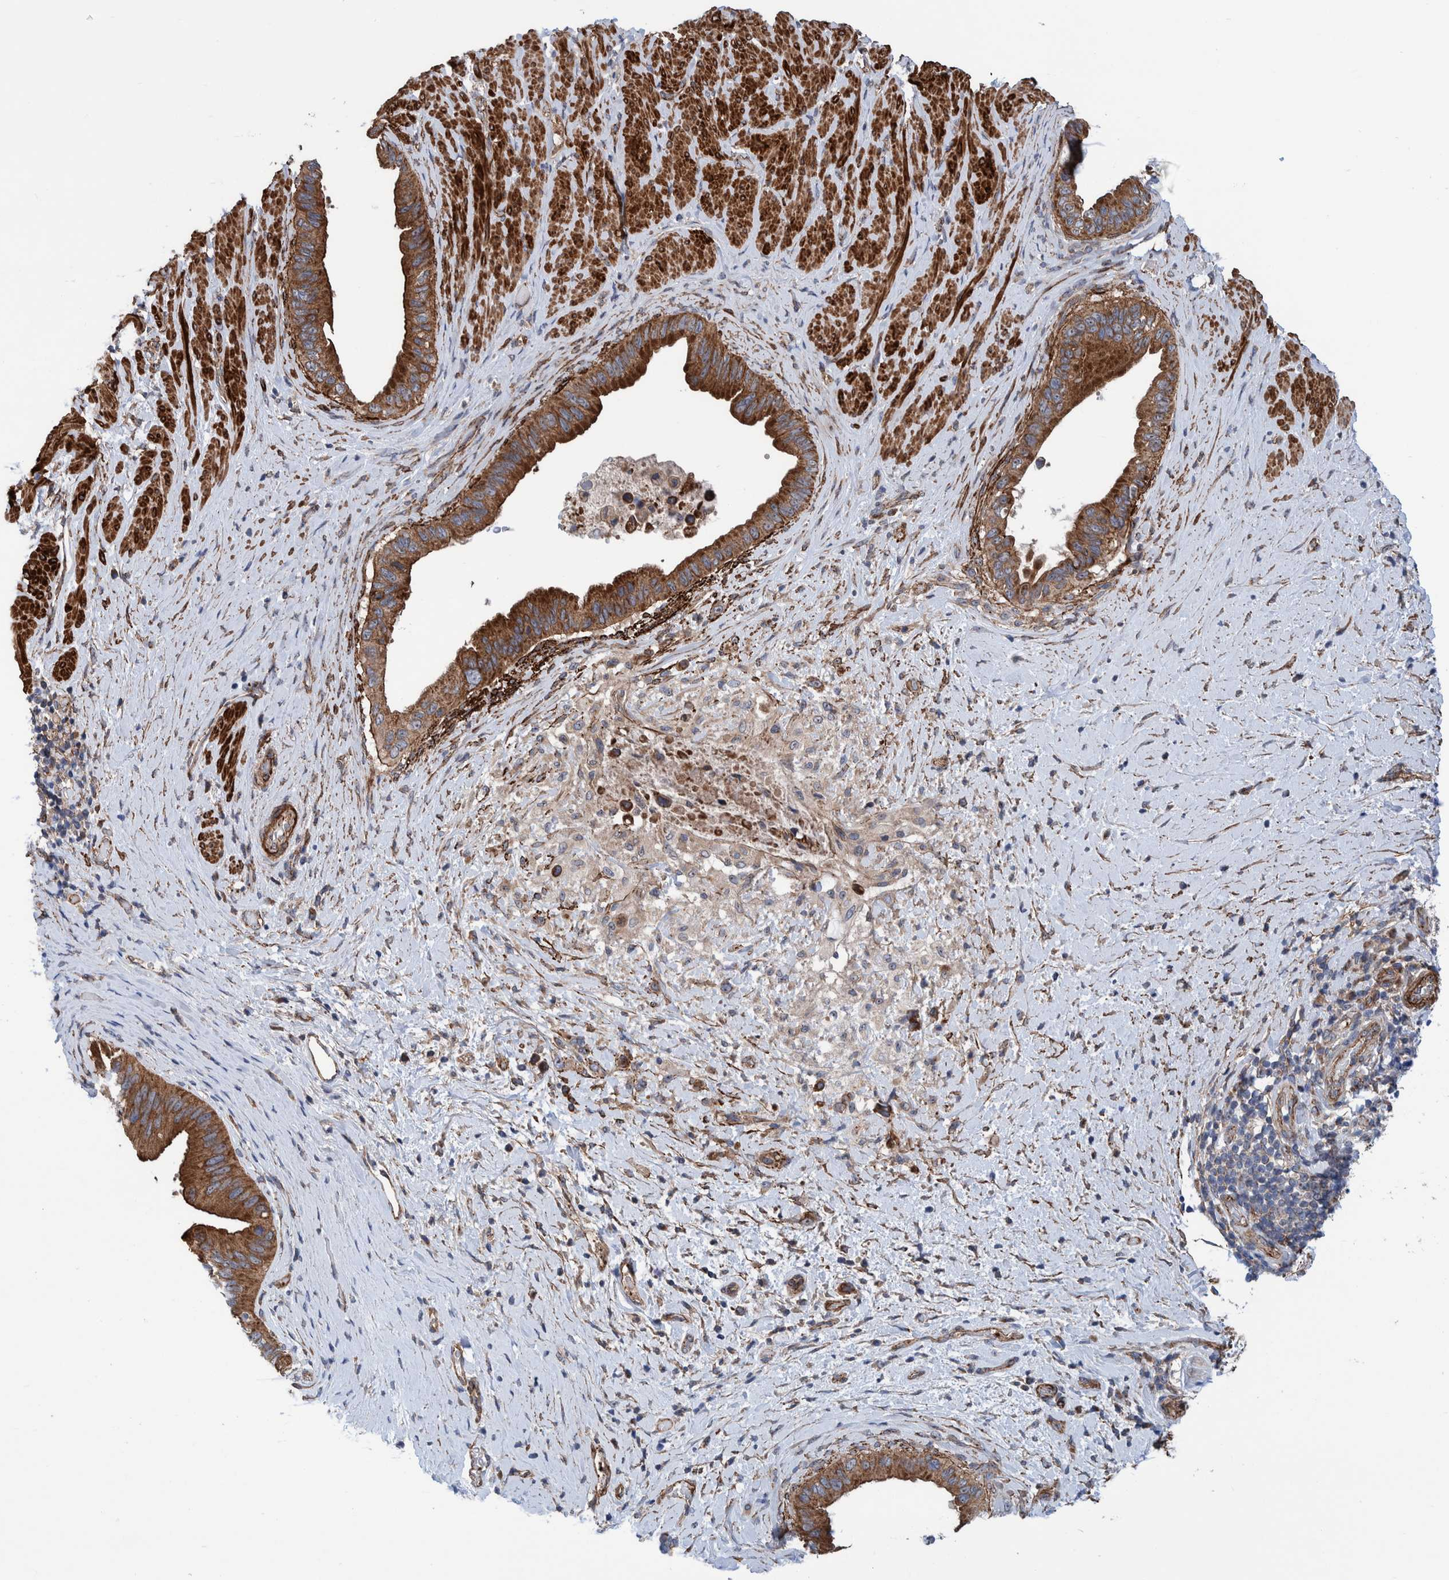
{"staining": {"intensity": "strong", "quantity": ">75%", "location": "cytoplasmic/membranous"}, "tissue": "pancreatic cancer", "cell_type": "Tumor cells", "image_type": "cancer", "snomed": [{"axis": "morphology", "description": "Adenocarcinoma, NOS"}, {"axis": "topography", "description": "Pancreas"}], "caption": "Immunohistochemical staining of adenocarcinoma (pancreatic) displays high levels of strong cytoplasmic/membranous protein staining in approximately >75% of tumor cells.", "gene": "SLC25A10", "patient": {"sex": "female", "age": 56}}